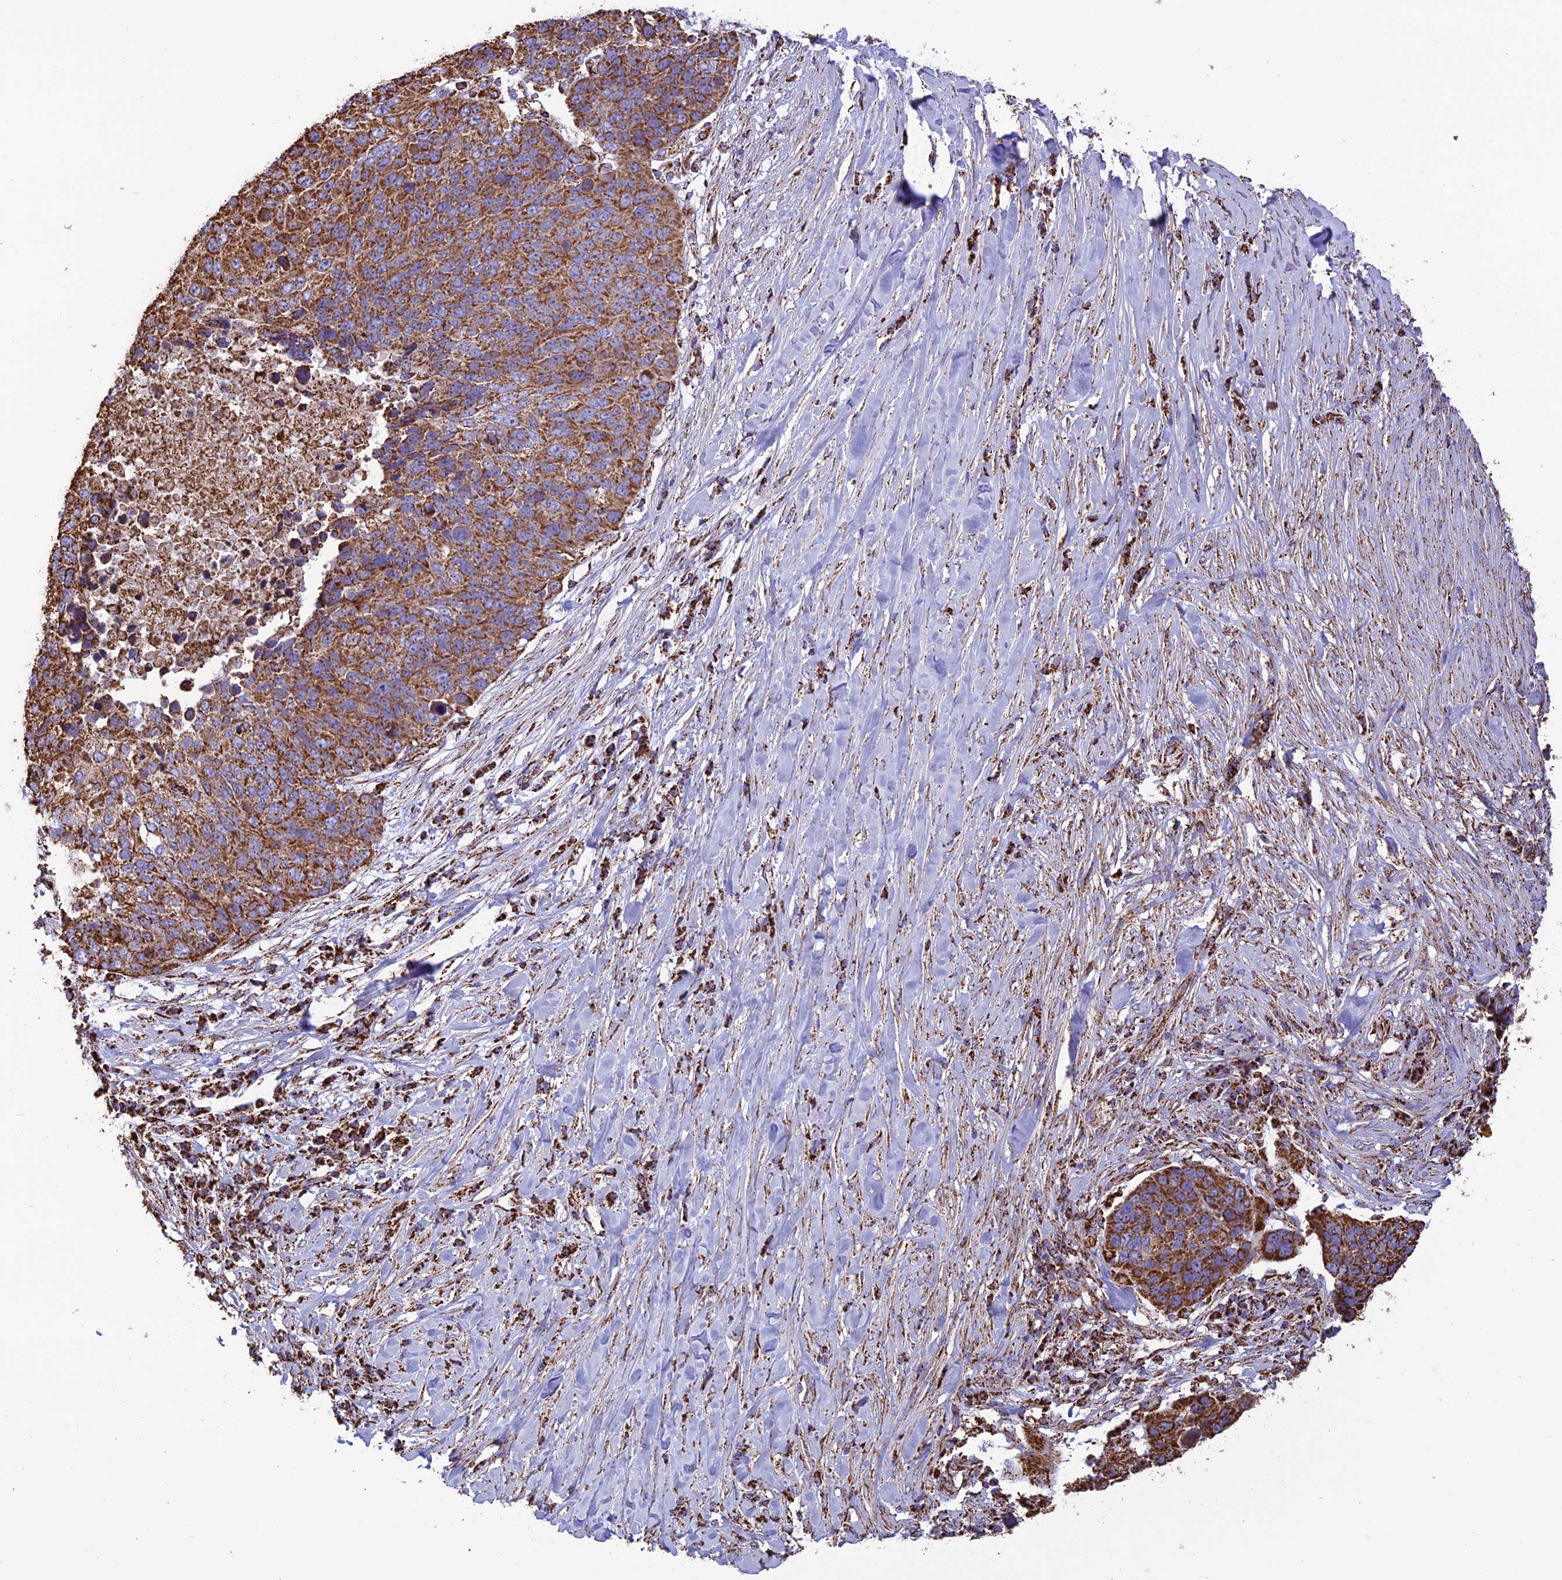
{"staining": {"intensity": "strong", "quantity": ">75%", "location": "cytoplasmic/membranous"}, "tissue": "lung cancer", "cell_type": "Tumor cells", "image_type": "cancer", "snomed": [{"axis": "morphology", "description": "Normal tissue, NOS"}, {"axis": "morphology", "description": "Squamous cell carcinoma, NOS"}, {"axis": "topography", "description": "Lymph node"}, {"axis": "topography", "description": "Lung"}], "caption": "Immunohistochemistry (DAB) staining of squamous cell carcinoma (lung) displays strong cytoplasmic/membranous protein expression in about >75% of tumor cells.", "gene": "NDUFAF1", "patient": {"sex": "male", "age": 66}}